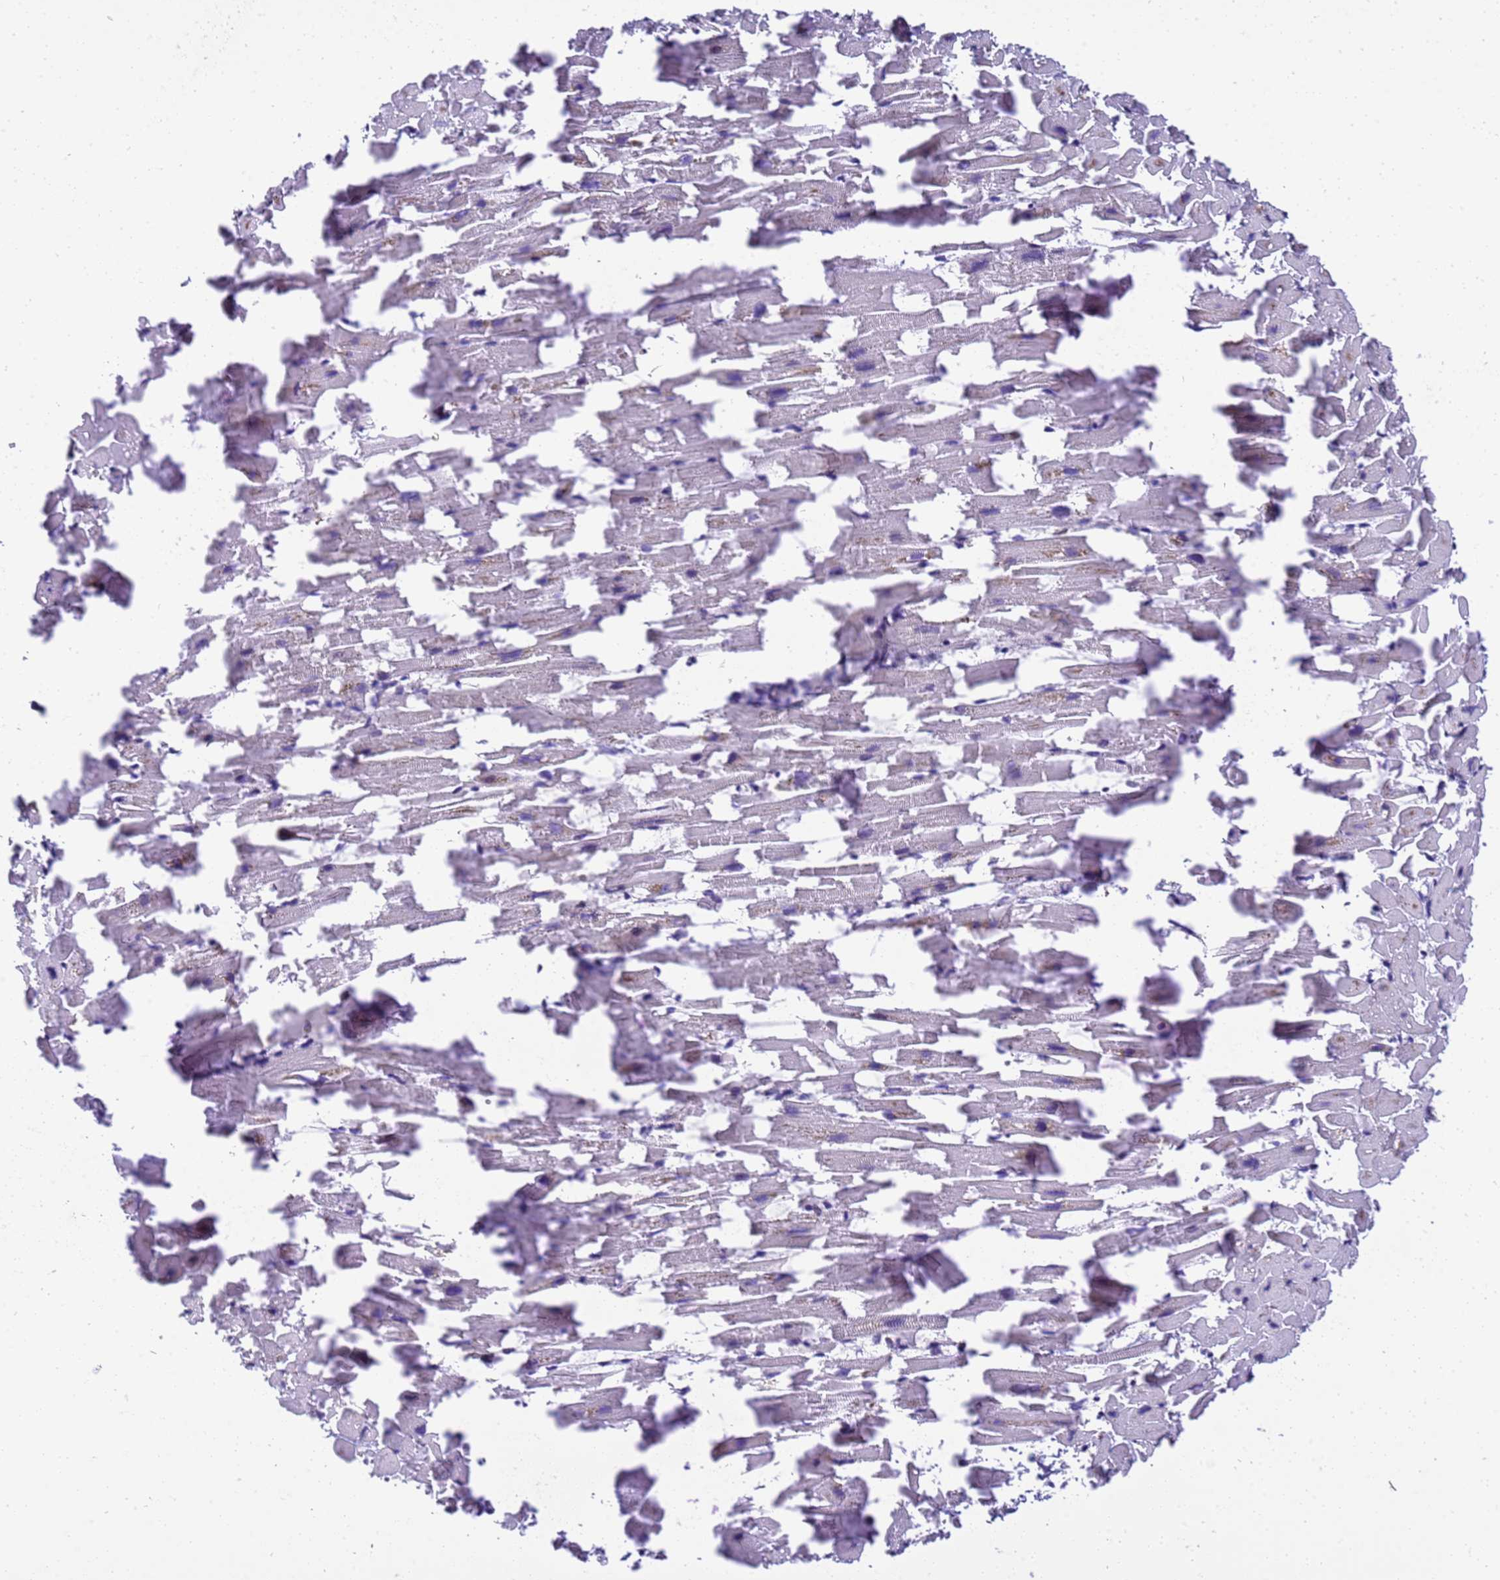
{"staining": {"intensity": "strong", "quantity": "<25%", "location": "nuclear"}, "tissue": "heart muscle", "cell_type": "Cardiomyocytes", "image_type": "normal", "snomed": [{"axis": "morphology", "description": "Normal tissue, NOS"}, {"axis": "topography", "description": "Heart"}], "caption": "Immunohistochemical staining of benign heart muscle reveals strong nuclear protein positivity in approximately <25% of cardiomyocytes. (DAB (3,3'-diaminobenzidine) IHC, brown staining for protein, blue staining for nuclei).", "gene": "SMN1", "patient": {"sex": "female", "age": 64}}